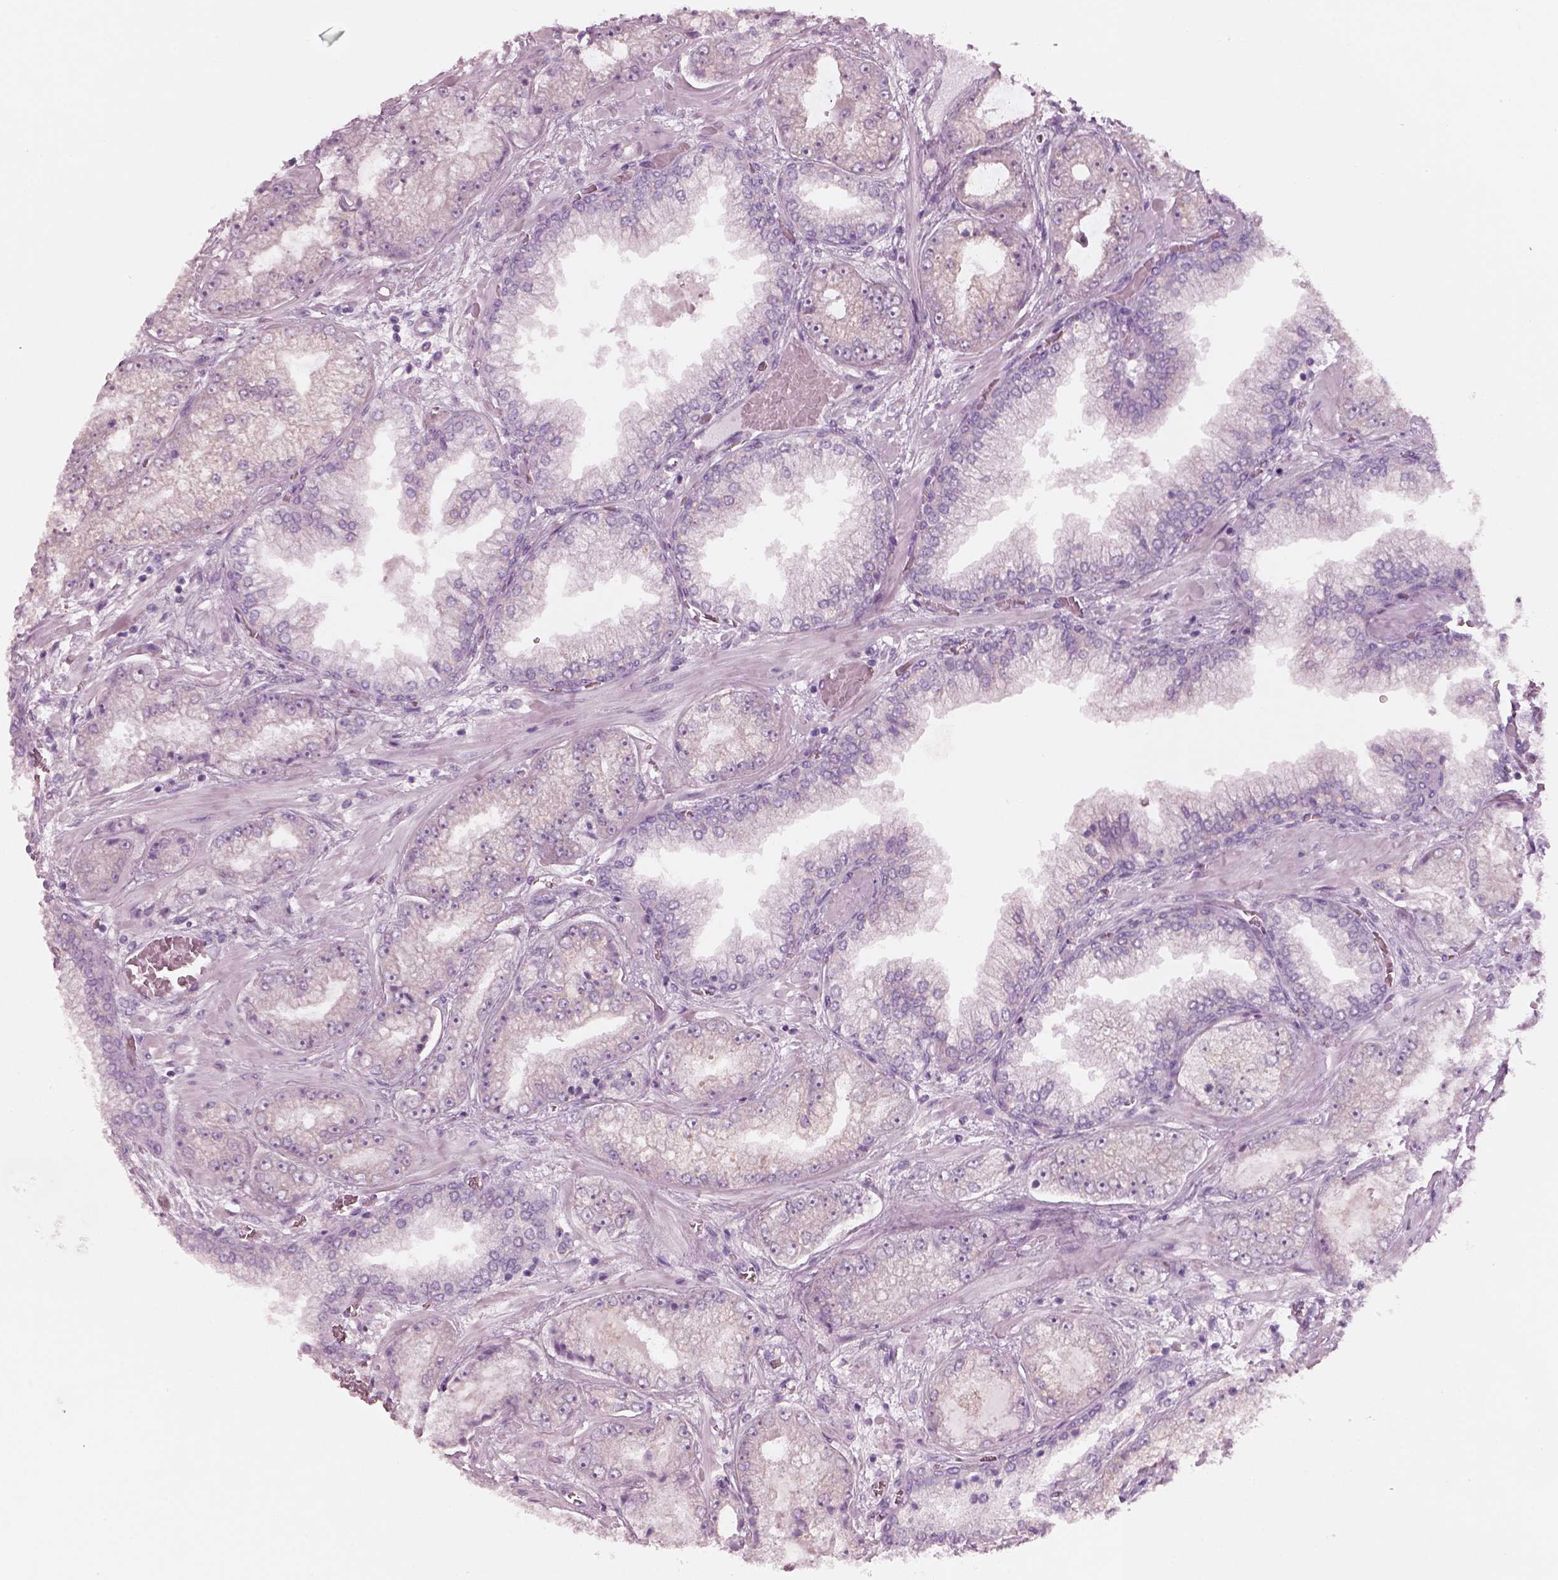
{"staining": {"intensity": "negative", "quantity": "none", "location": "none"}, "tissue": "prostate cancer", "cell_type": "Tumor cells", "image_type": "cancer", "snomed": [{"axis": "morphology", "description": "Adenocarcinoma, Low grade"}, {"axis": "topography", "description": "Prostate"}], "caption": "Immunohistochemistry (IHC) micrograph of prostate cancer (low-grade adenocarcinoma) stained for a protein (brown), which reveals no positivity in tumor cells.", "gene": "SLC27A2", "patient": {"sex": "male", "age": 57}}